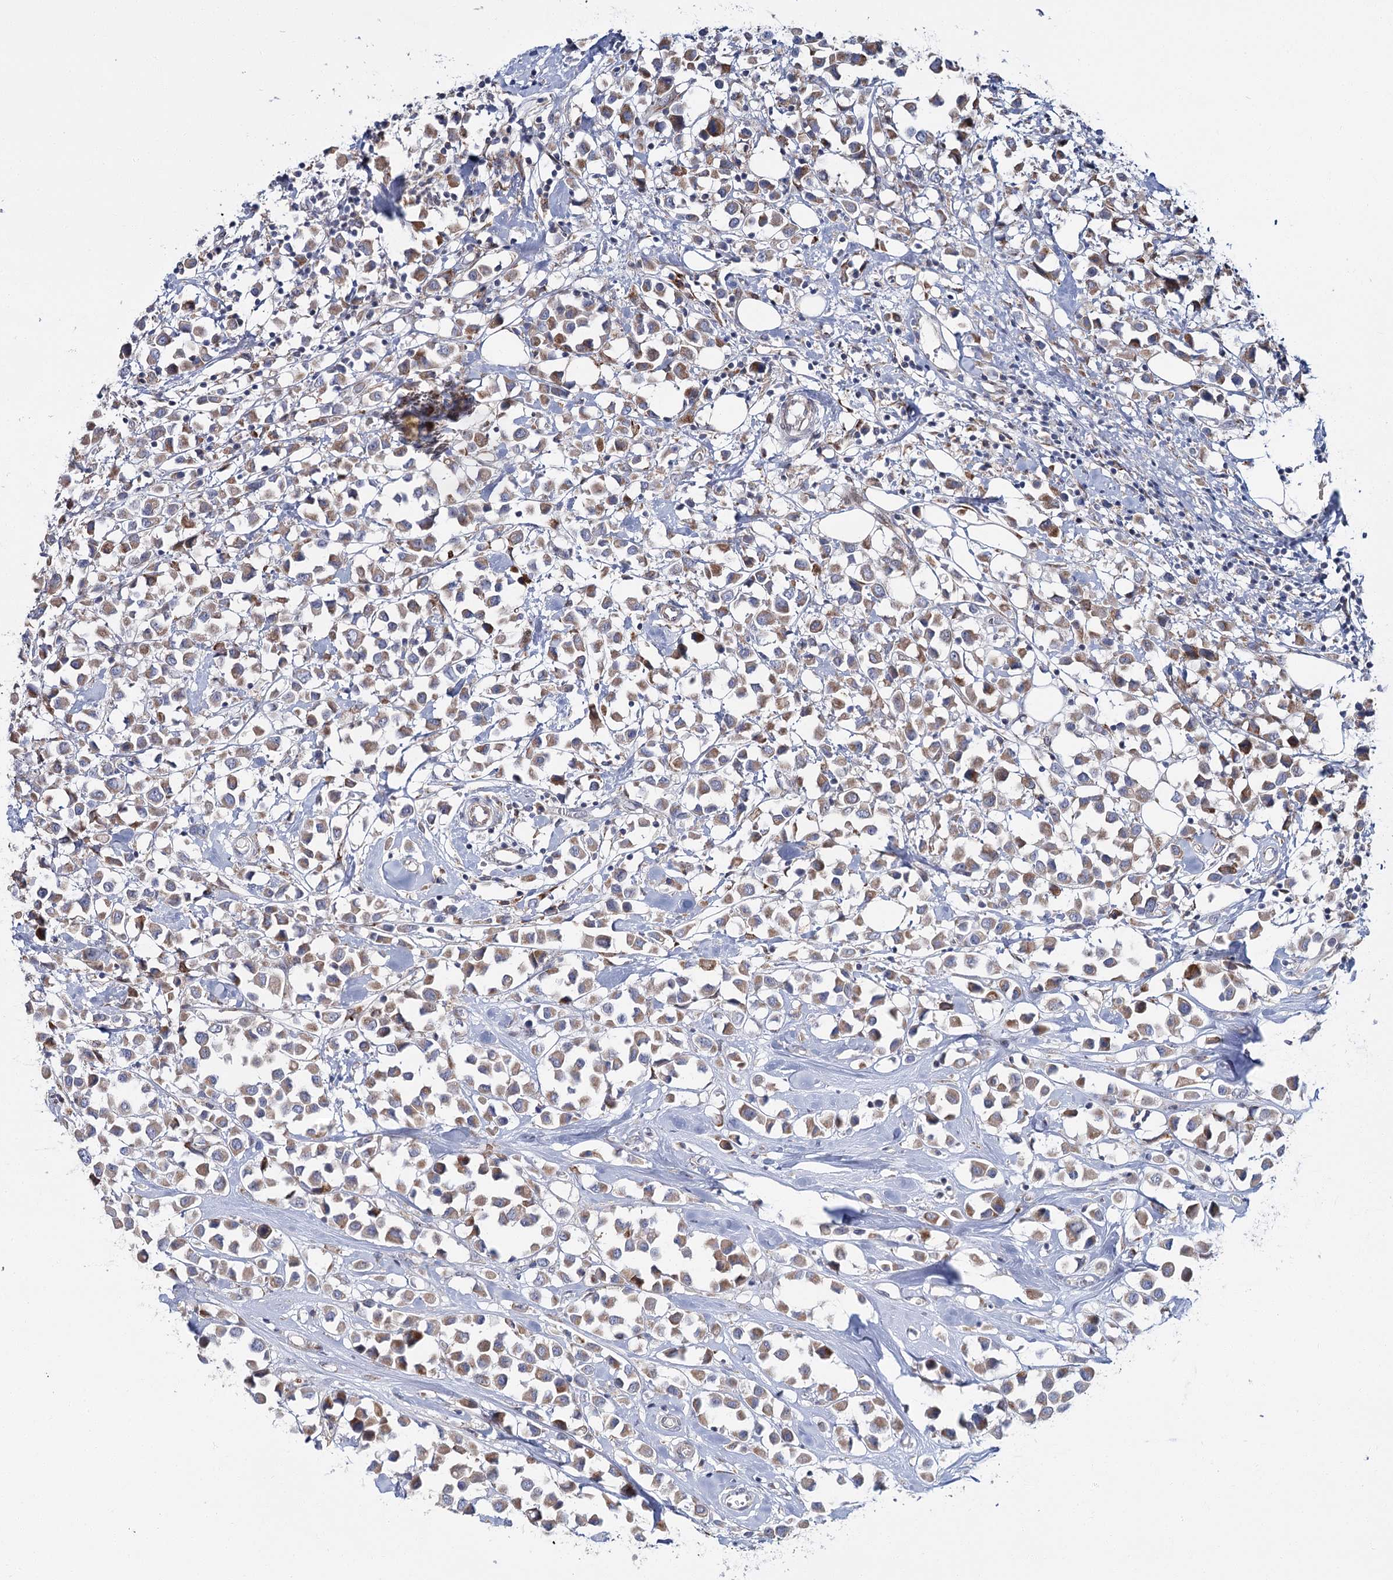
{"staining": {"intensity": "moderate", "quantity": ">75%", "location": "cytoplasmic/membranous"}, "tissue": "breast cancer", "cell_type": "Tumor cells", "image_type": "cancer", "snomed": [{"axis": "morphology", "description": "Duct carcinoma"}, {"axis": "topography", "description": "Breast"}], "caption": "Tumor cells display moderate cytoplasmic/membranous expression in approximately >75% of cells in invasive ductal carcinoma (breast).", "gene": "CPLANE1", "patient": {"sex": "female", "age": 61}}